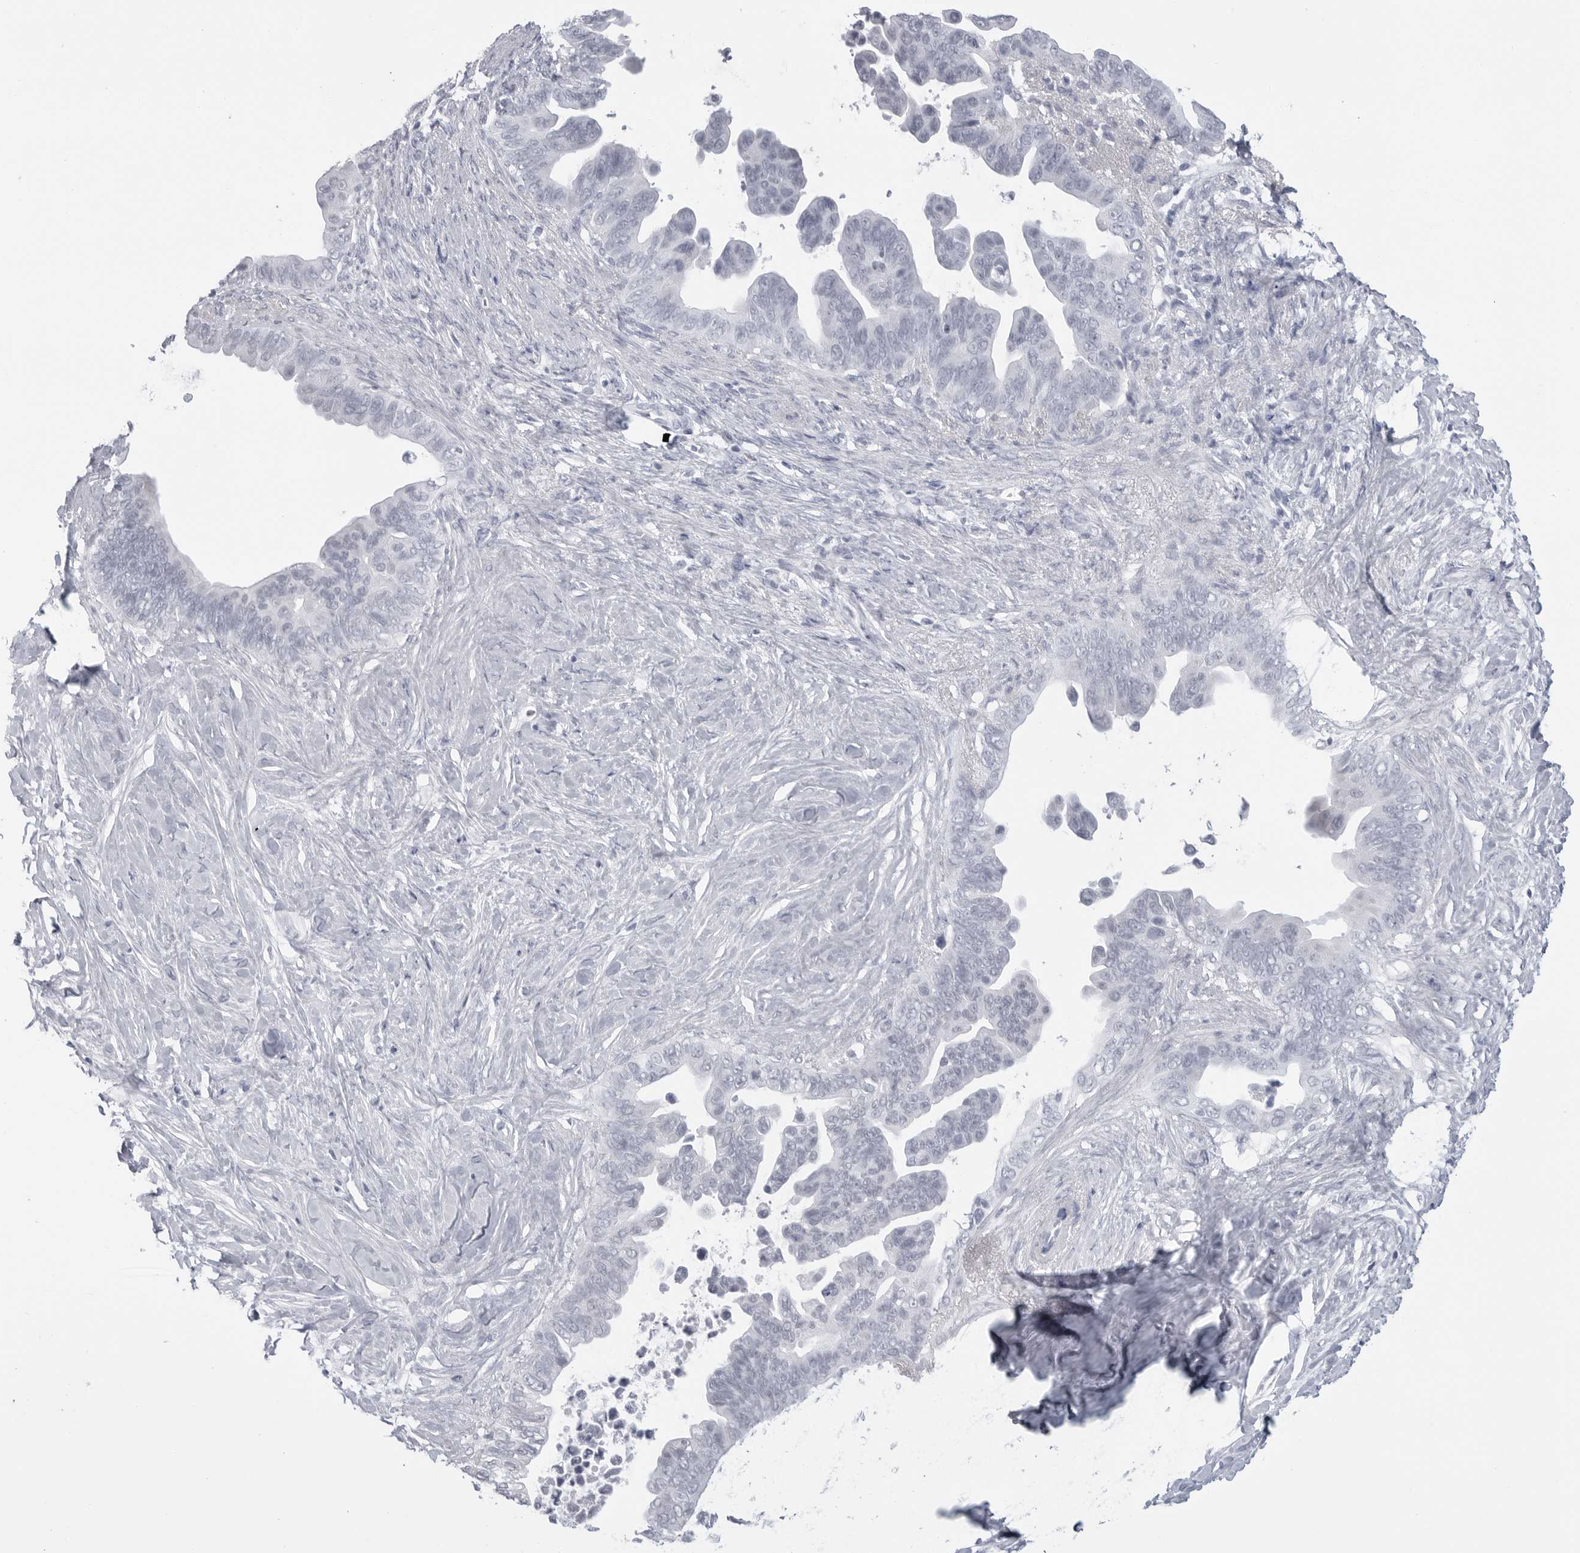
{"staining": {"intensity": "negative", "quantity": "none", "location": "none"}, "tissue": "pancreatic cancer", "cell_type": "Tumor cells", "image_type": "cancer", "snomed": [{"axis": "morphology", "description": "Adenocarcinoma, NOS"}, {"axis": "topography", "description": "Pancreas"}], "caption": "Histopathology image shows no protein staining in tumor cells of pancreatic cancer (adenocarcinoma) tissue.", "gene": "PGA3", "patient": {"sex": "female", "age": 72}}